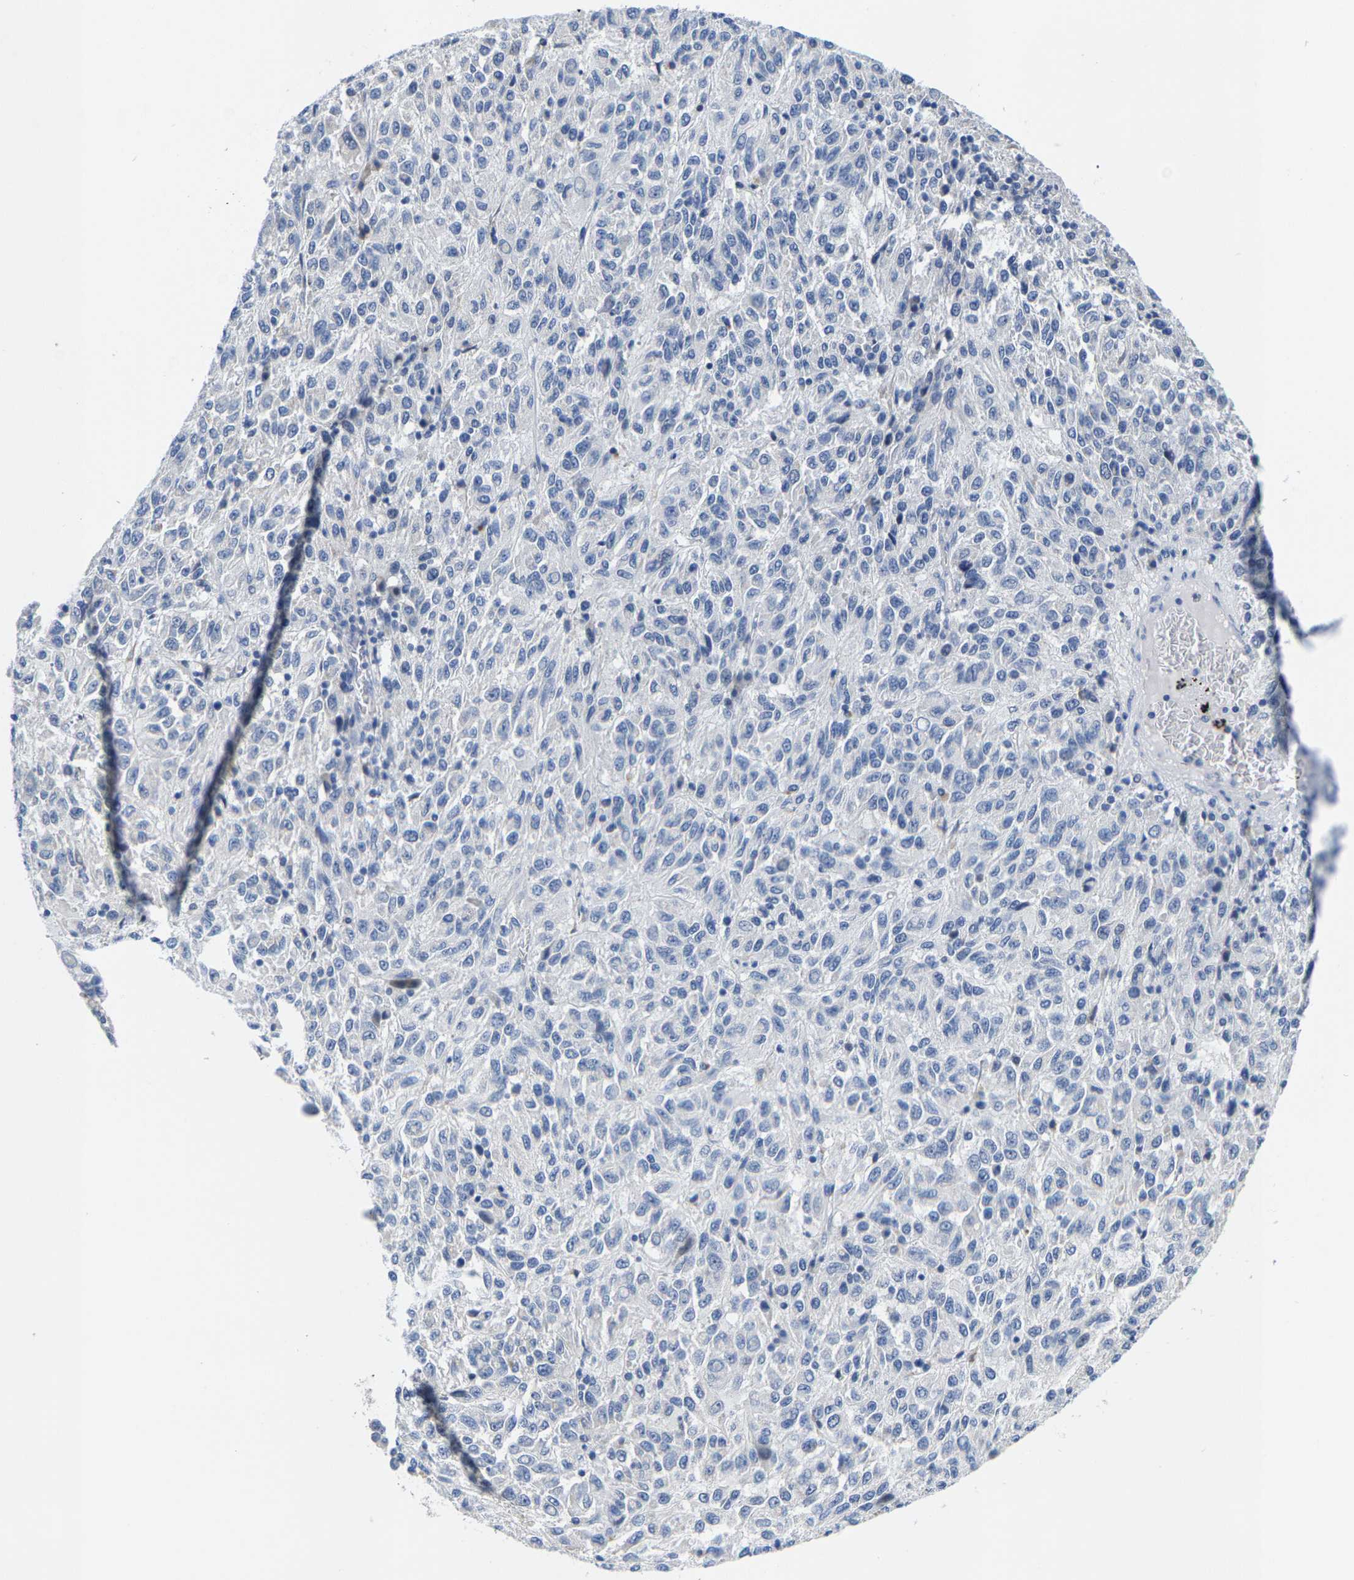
{"staining": {"intensity": "negative", "quantity": "none", "location": "none"}, "tissue": "melanoma", "cell_type": "Tumor cells", "image_type": "cancer", "snomed": [{"axis": "morphology", "description": "Malignant melanoma, Metastatic site"}, {"axis": "topography", "description": "Lung"}], "caption": "Immunohistochemical staining of malignant melanoma (metastatic site) reveals no significant expression in tumor cells. (DAB IHC visualized using brightfield microscopy, high magnification).", "gene": "KLHL1", "patient": {"sex": "male", "age": 64}}